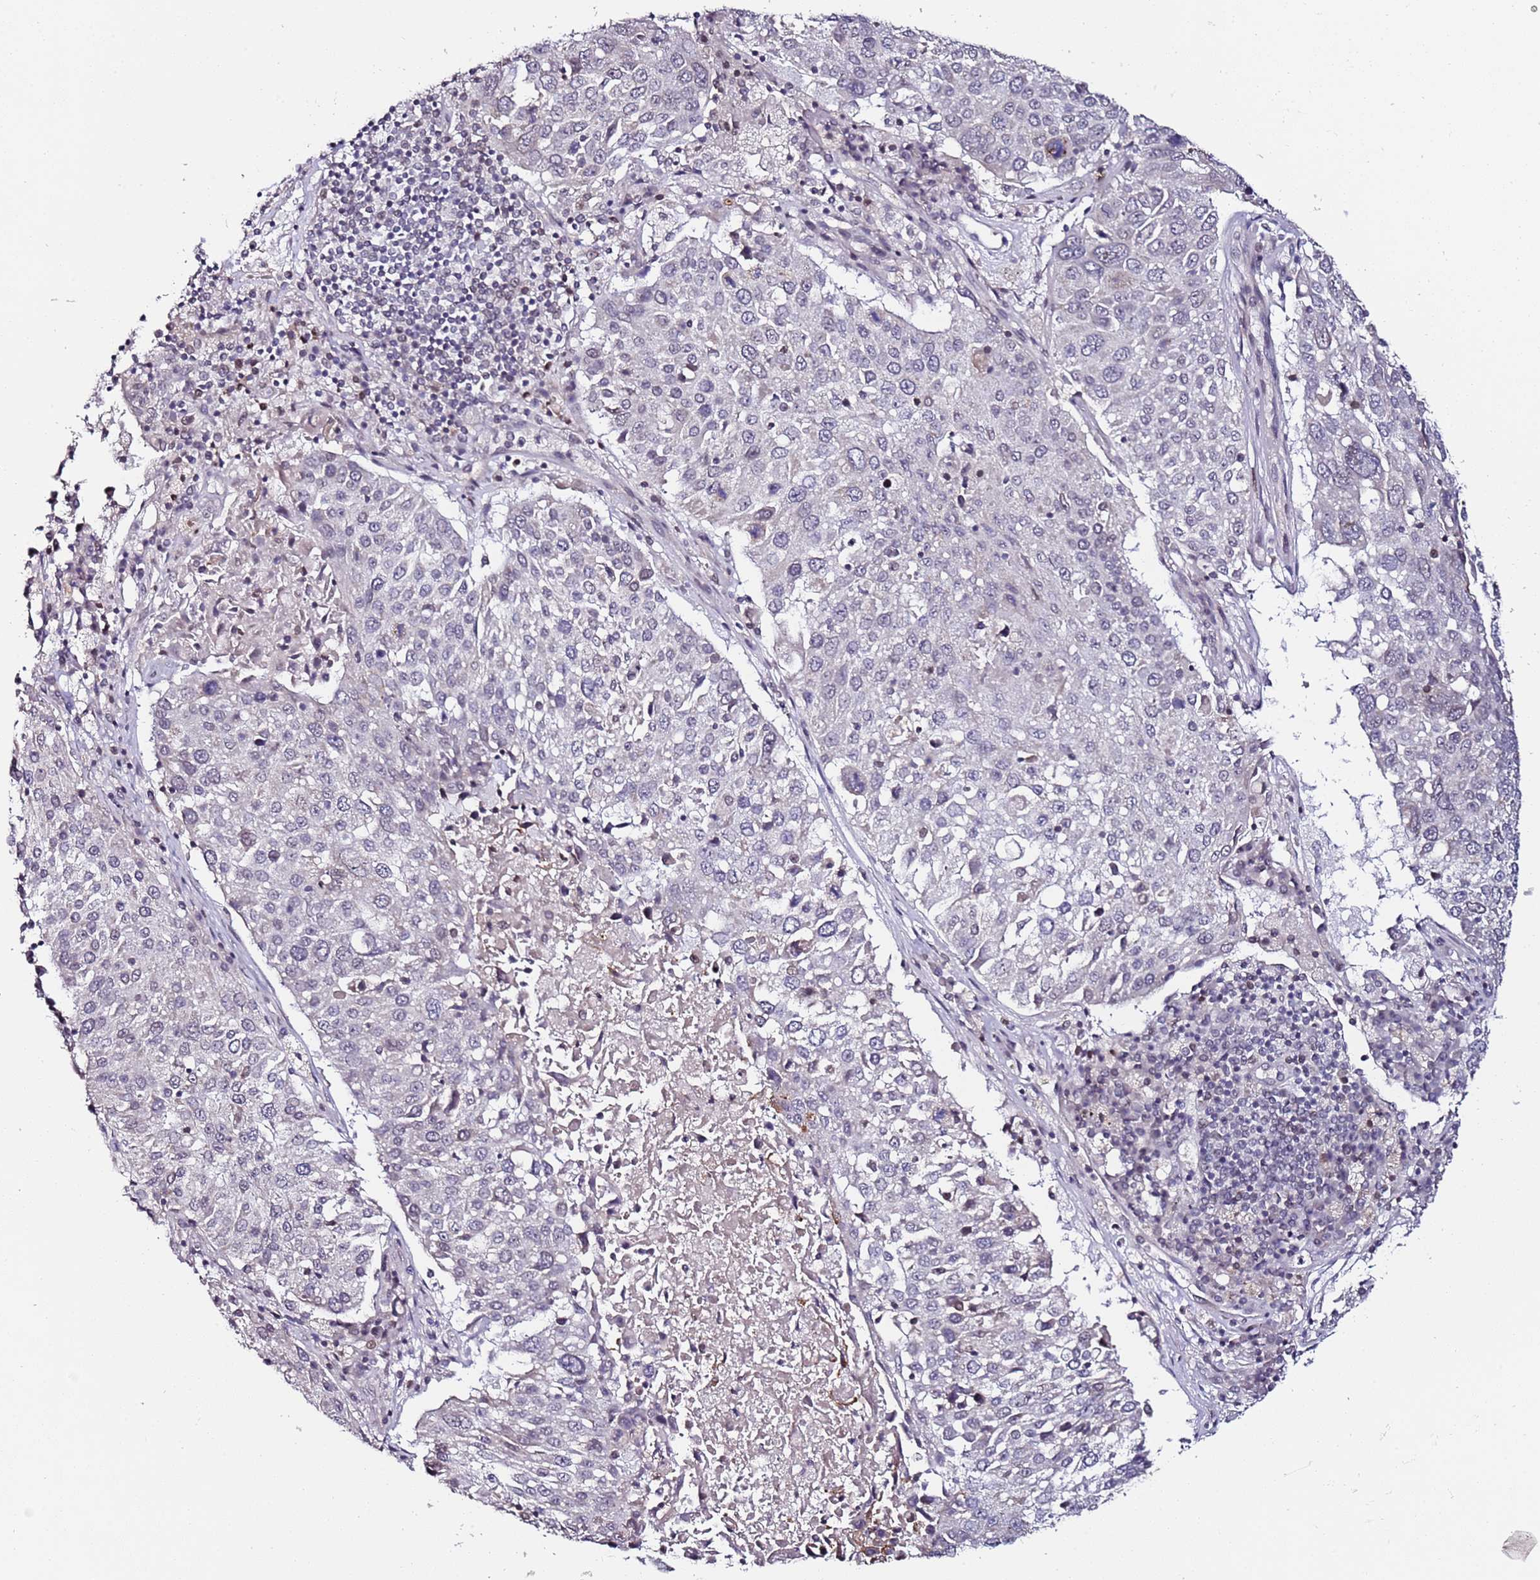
{"staining": {"intensity": "negative", "quantity": "none", "location": "none"}, "tissue": "lung cancer", "cell_type": "Tumor cells", "image_type": "cancer", "snomed": [{"axis": "morphology", "description": "Squamous cell carcinoma, NOS"}, {"axis": "topography", "description": "Lung"}], "caption": "Immunohistochemistry of human lung cancer (squamous cell carcinoma) exhibits no staining in tumor cells. (DAB (3,3'-diaminobenzidine) immunohistochemistry visualized using brightfield microscopy, high magnification).", "gene": "DUSP28", "patient": {"sex": "male", "age": 65}}